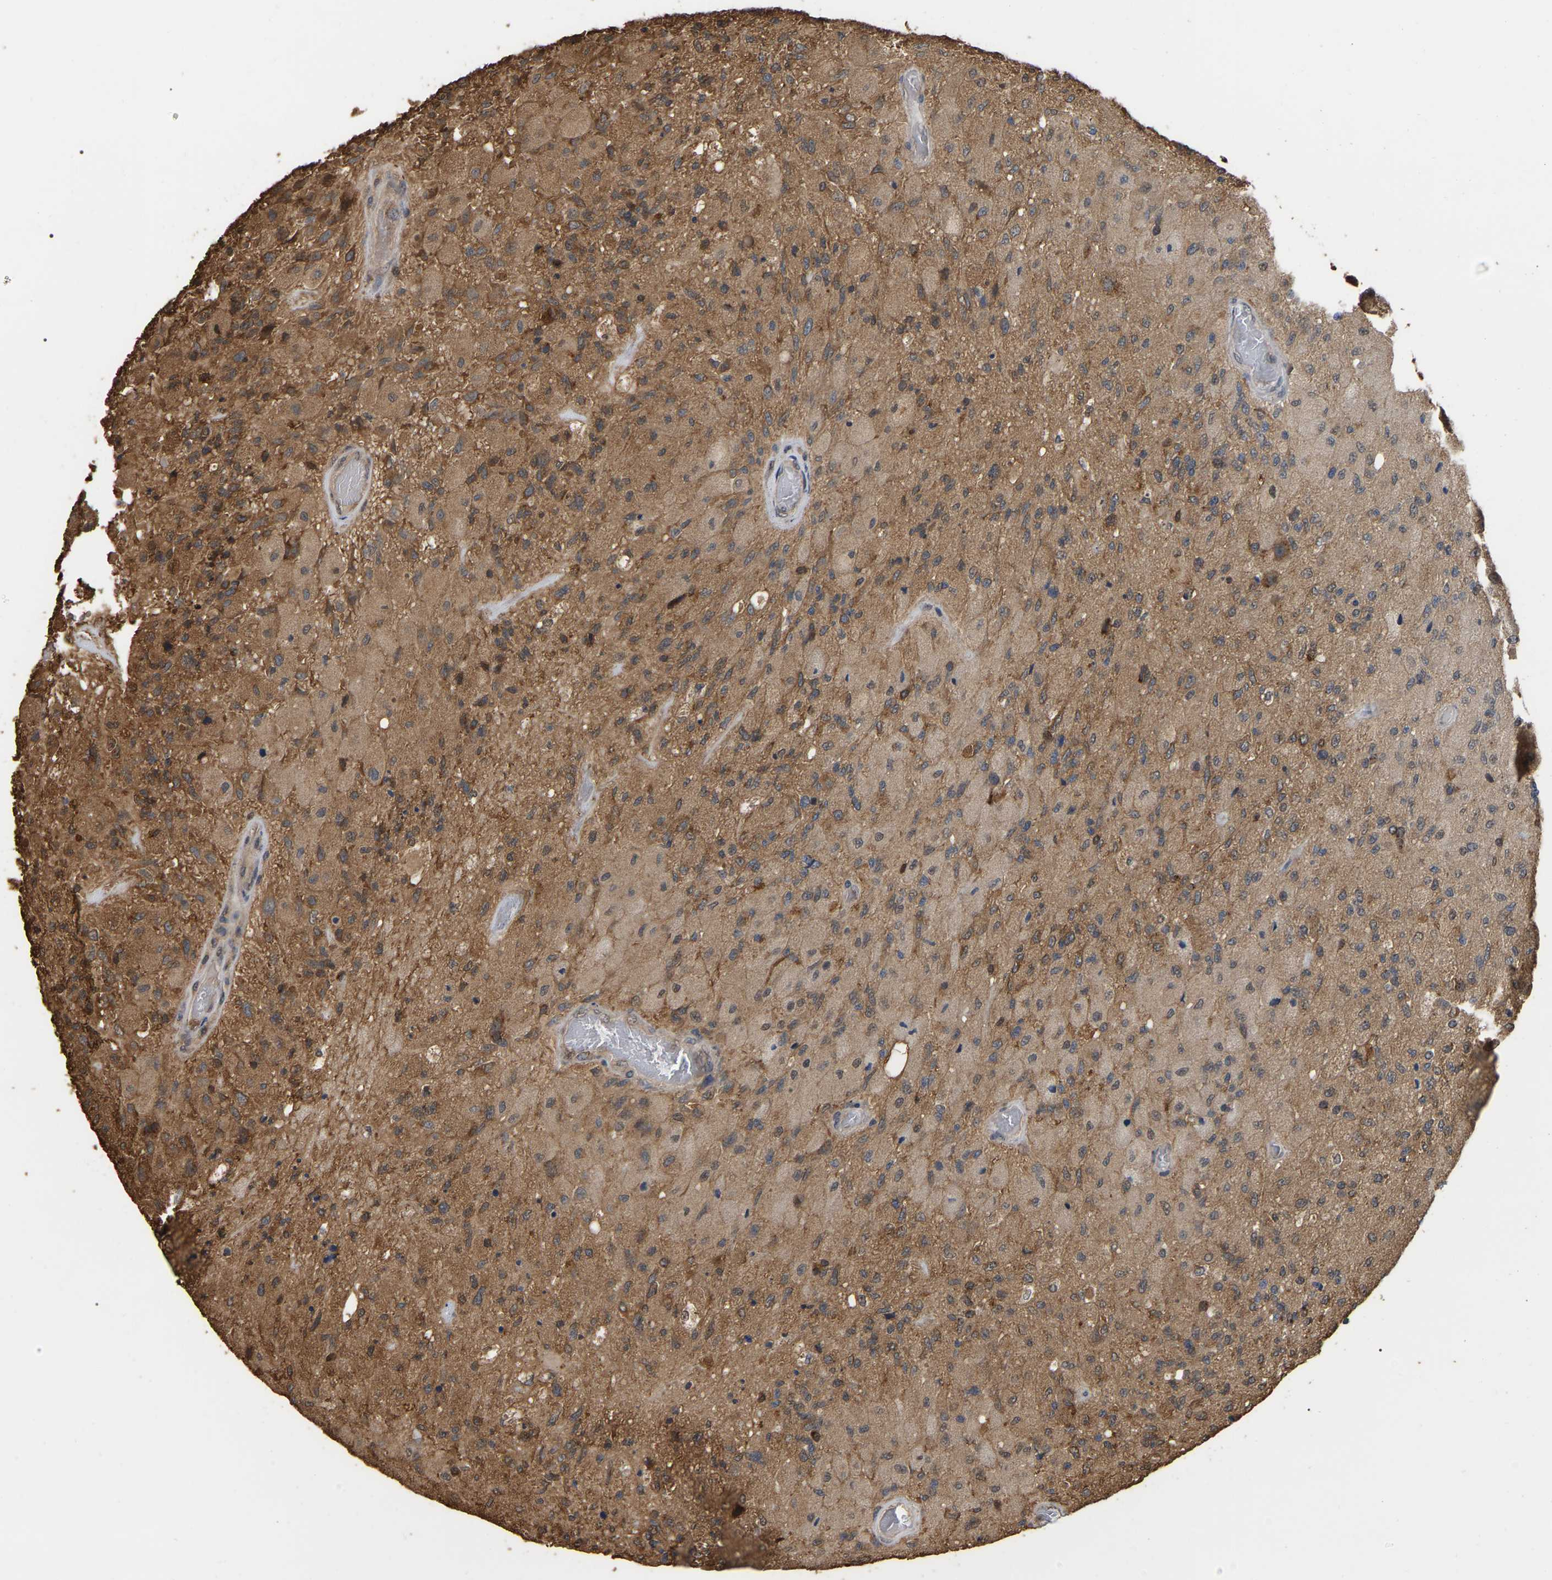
{"staining": {"intensity": "moderate", "quantity": ">75%", "location": "cytoplasmic/membranous"}, "tissue": "glioma", "cell_type": "Tumor cells", "image_type": "cancer", "snomed": [{"axis": "morphology", "description": "Normal tissue, NOS"}, {"axis": "morphology", "description": "Glioma, malignant, High grade"}, {"axis": "topography", "description": "Cerebral cortex"}], "caption": "Protein expression by IHC displays moderate cytoplasmic/membranous expression in about >75% of tumor cells in malignant glioma (high-grade).", "gene": "FAM219A", "patient": {"sex": "male", "age": 77}}